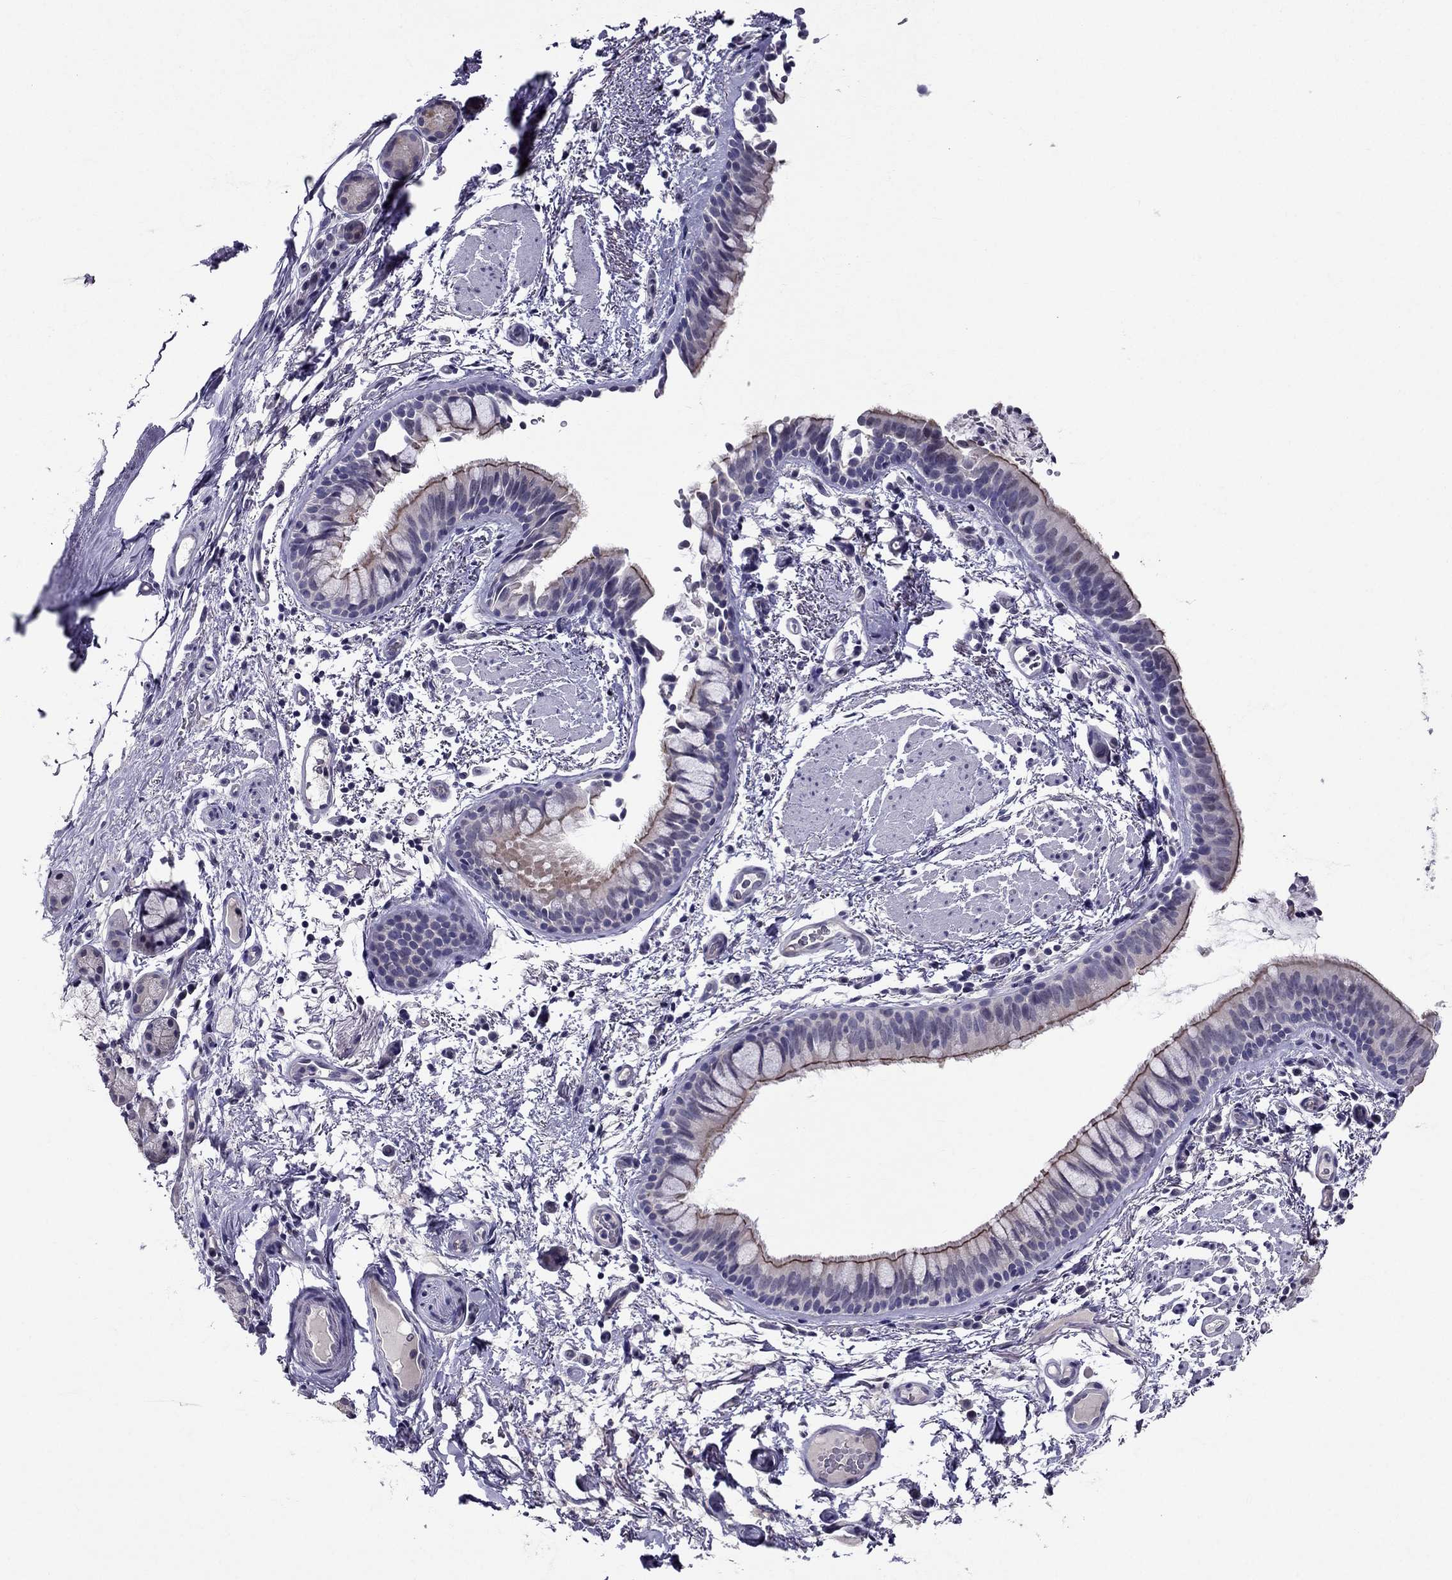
{"staining": {"intensity": "weak", "quantity": "<25%", "location": "cytoplasmic/membranous"}, "tissue": "bronchus", "cell_type": "Respiratory epithelial cells", "image_type": "normal", "snomed": [{"axis": "morphology", "description": "Normal tissue, NOS"}, {"axis": "topography", "description": "Bronchus"}], "caption": "Histopathology image shows no significant protein positivity in respiratory epithelial cells of benign bronchus.", "gene": "DUSP15", "patient": {"sex": "female", "age": 64}}